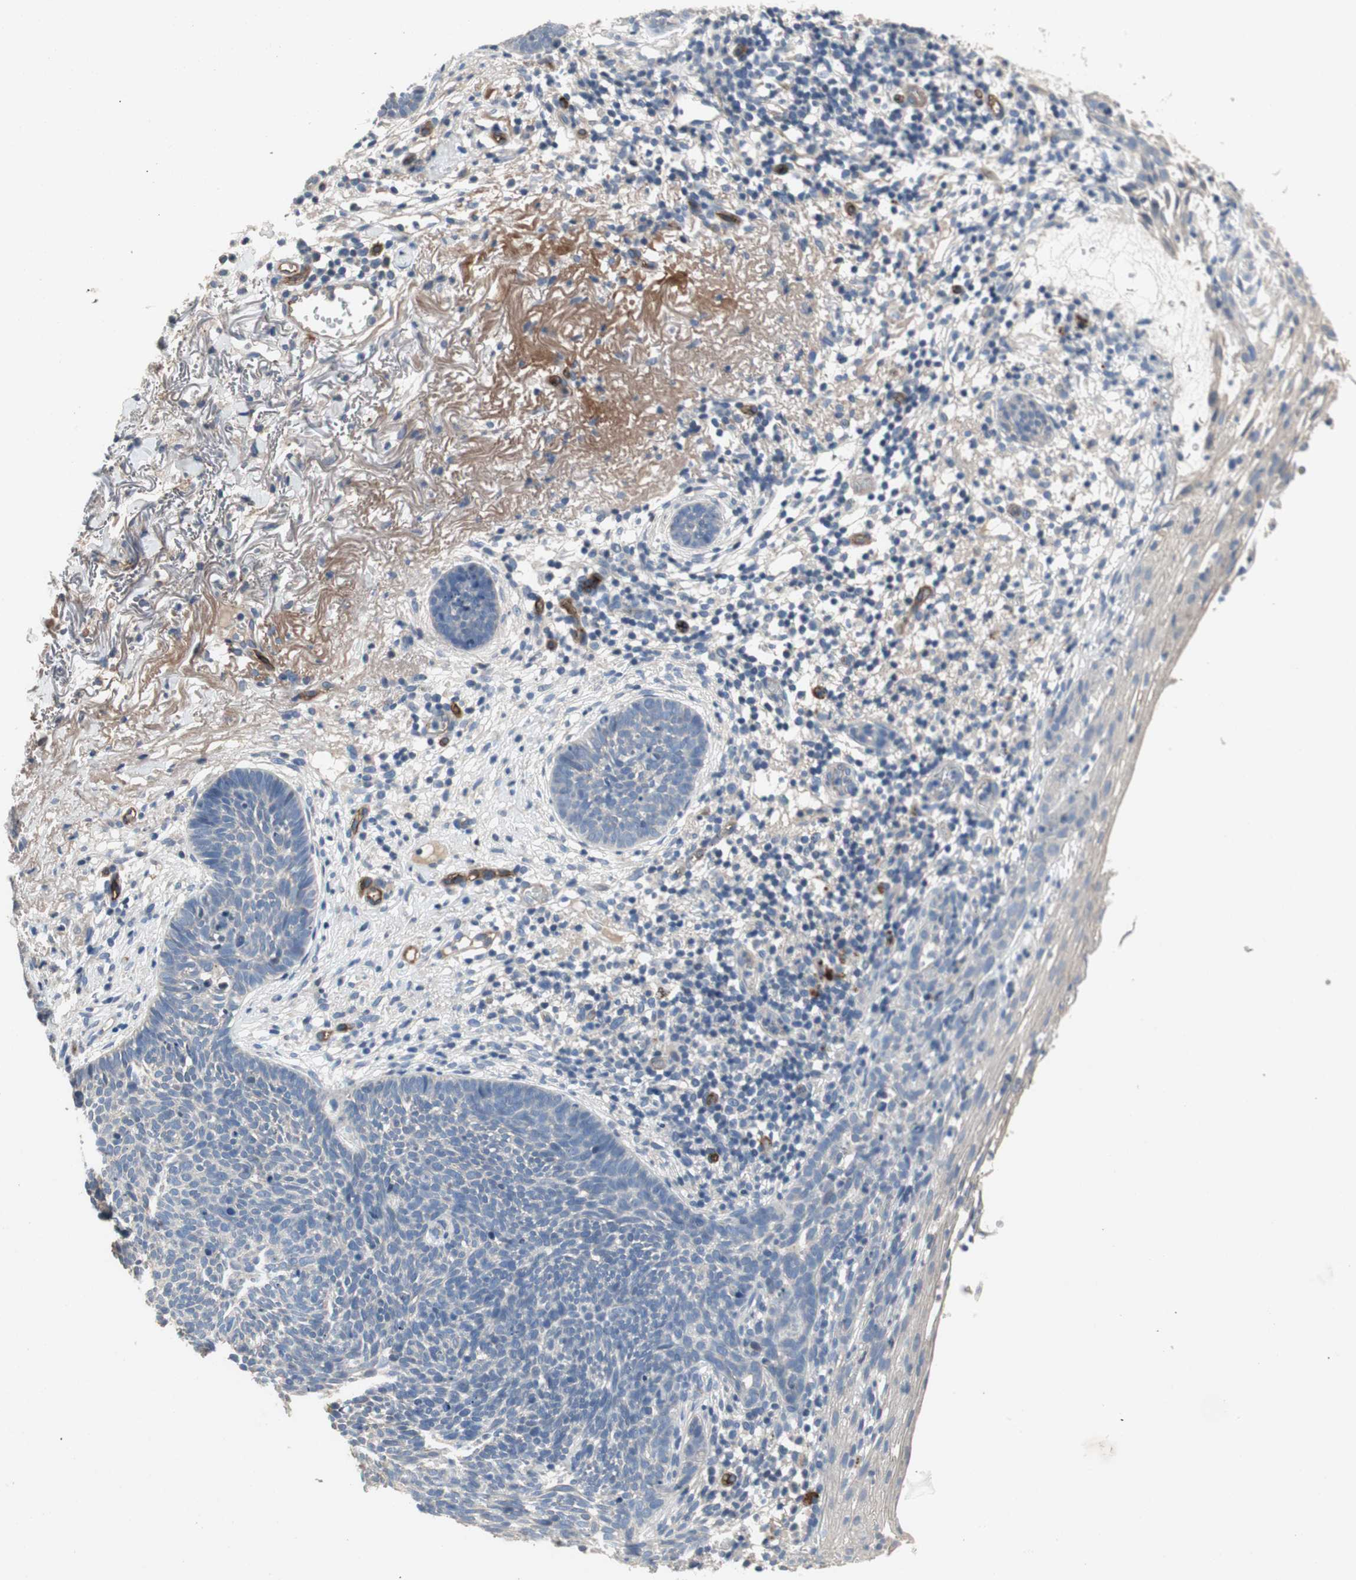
{"staining": {"intensity": "negative", "quantity": "none", "location": "none"}, "tissue": "skin cancer", "cell_type": "Tumor cells", "image_type": "cancer", "snomed": [{"axis": "morphology", "description": "Basal cell carcinoma"}, {"axis": "topography", "description": "Skin"}], "caption": "Immunohistochemistry (IHC) micrograph of neoplastic tissue: human skin basal cell carcinoma stained with DAB (3,3'-diaminobenzidine) shows no significant protein staining in tumor cells.", "gene": "ALPL", "patient": {"sex": "female", "age": 70}}